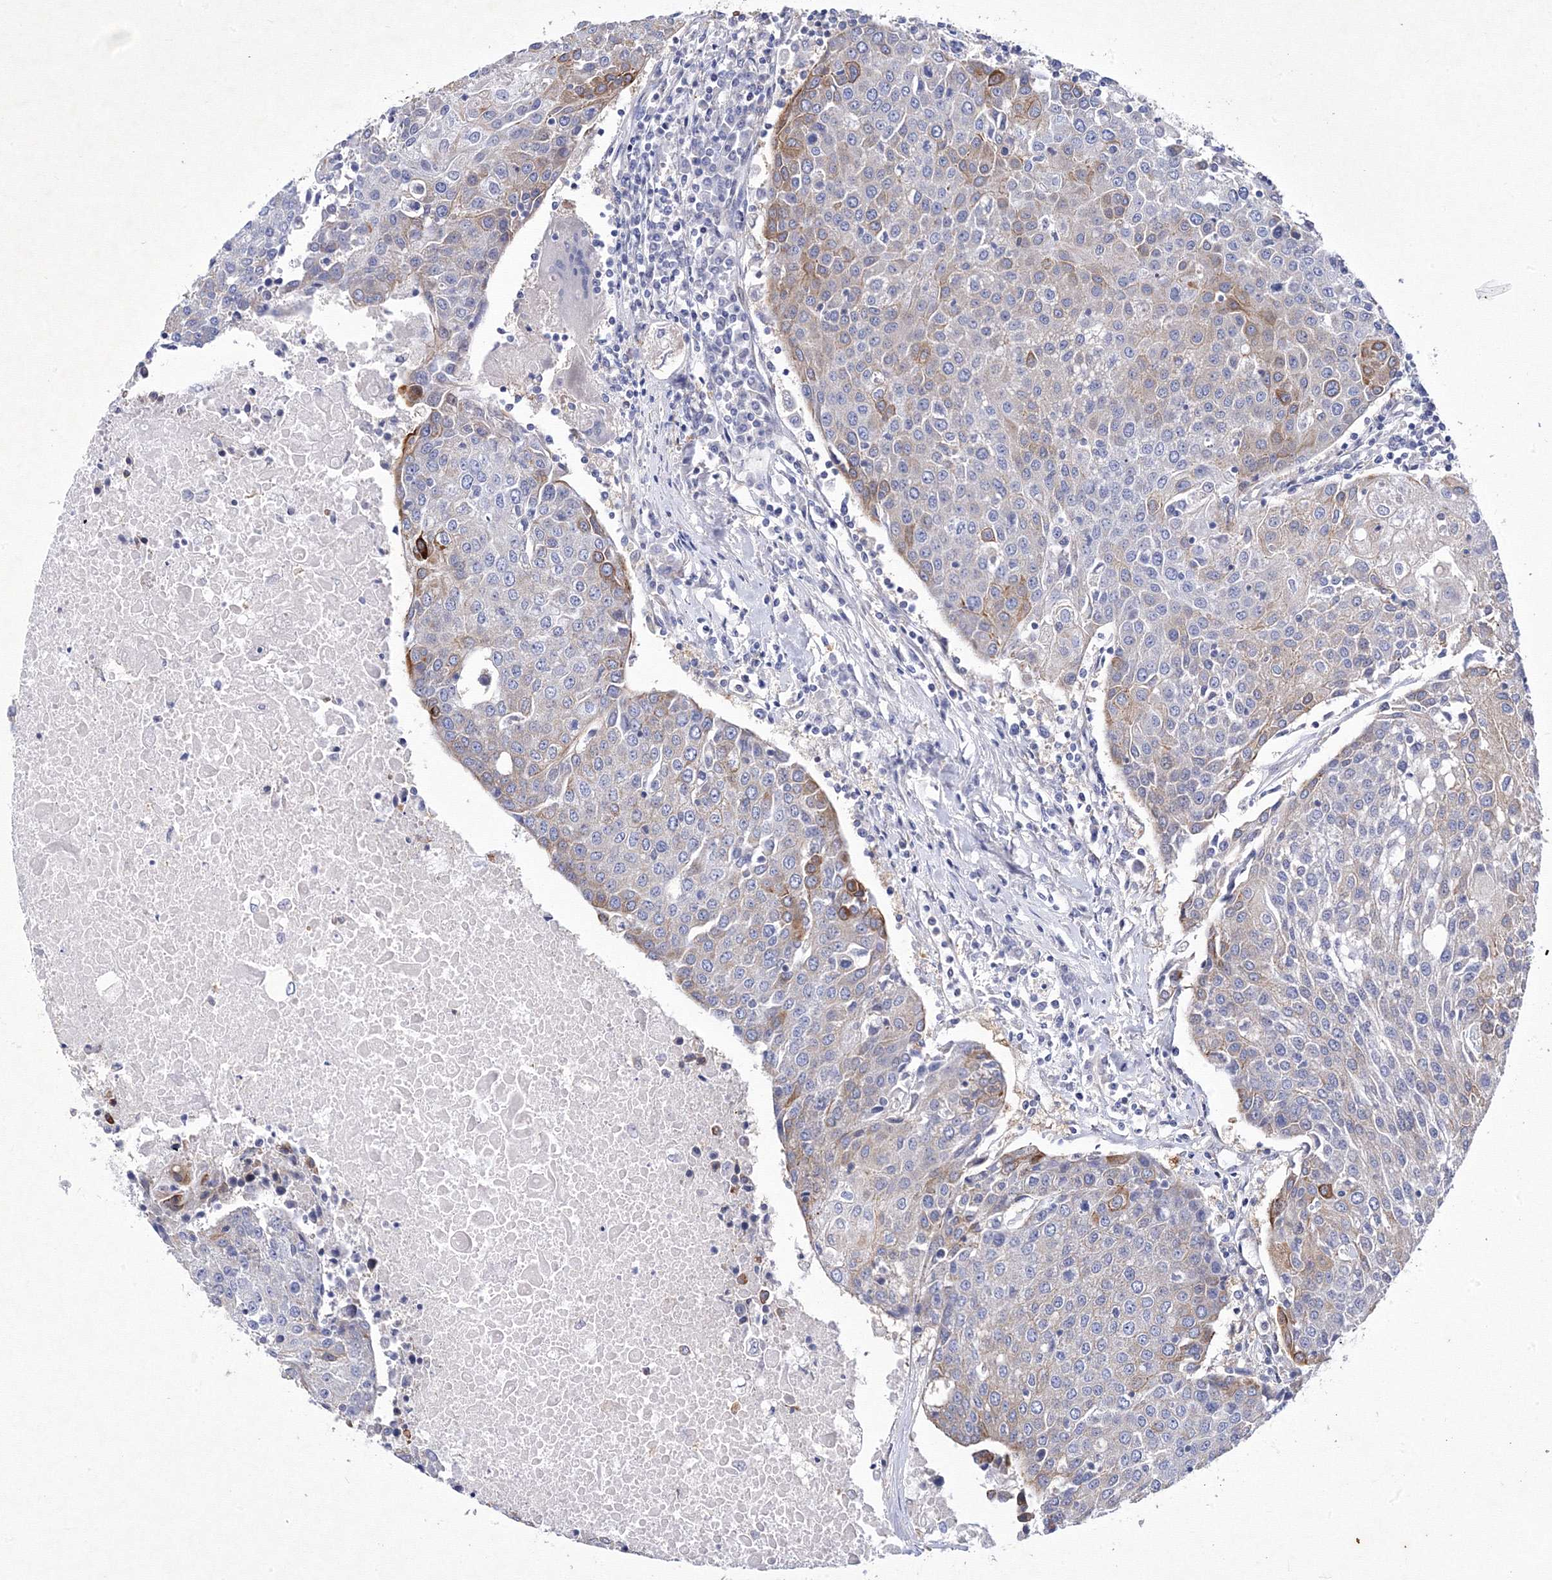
{"staining": {"intensity": "moderate", "quantity": "<25%", "location": "cytoplasmic/membranous"}, "tissue": "urothelial cancer", "cell_type": "Tumor cells", "image_type": "cancer", "snomed": [{"axis": "morphology", "description": "Urothelial carcinoma, High grade"}, {"axis": "topography", "description": "Urinary bladder"}], "caption": "Moderate cytoplasmic/membranous protein expression is appreciated in approximately <25% of tumor cells in urothelial carcinoma (high-grade).", "gene": "SNX18", "patient": {"sex": "female", "age": 85}}